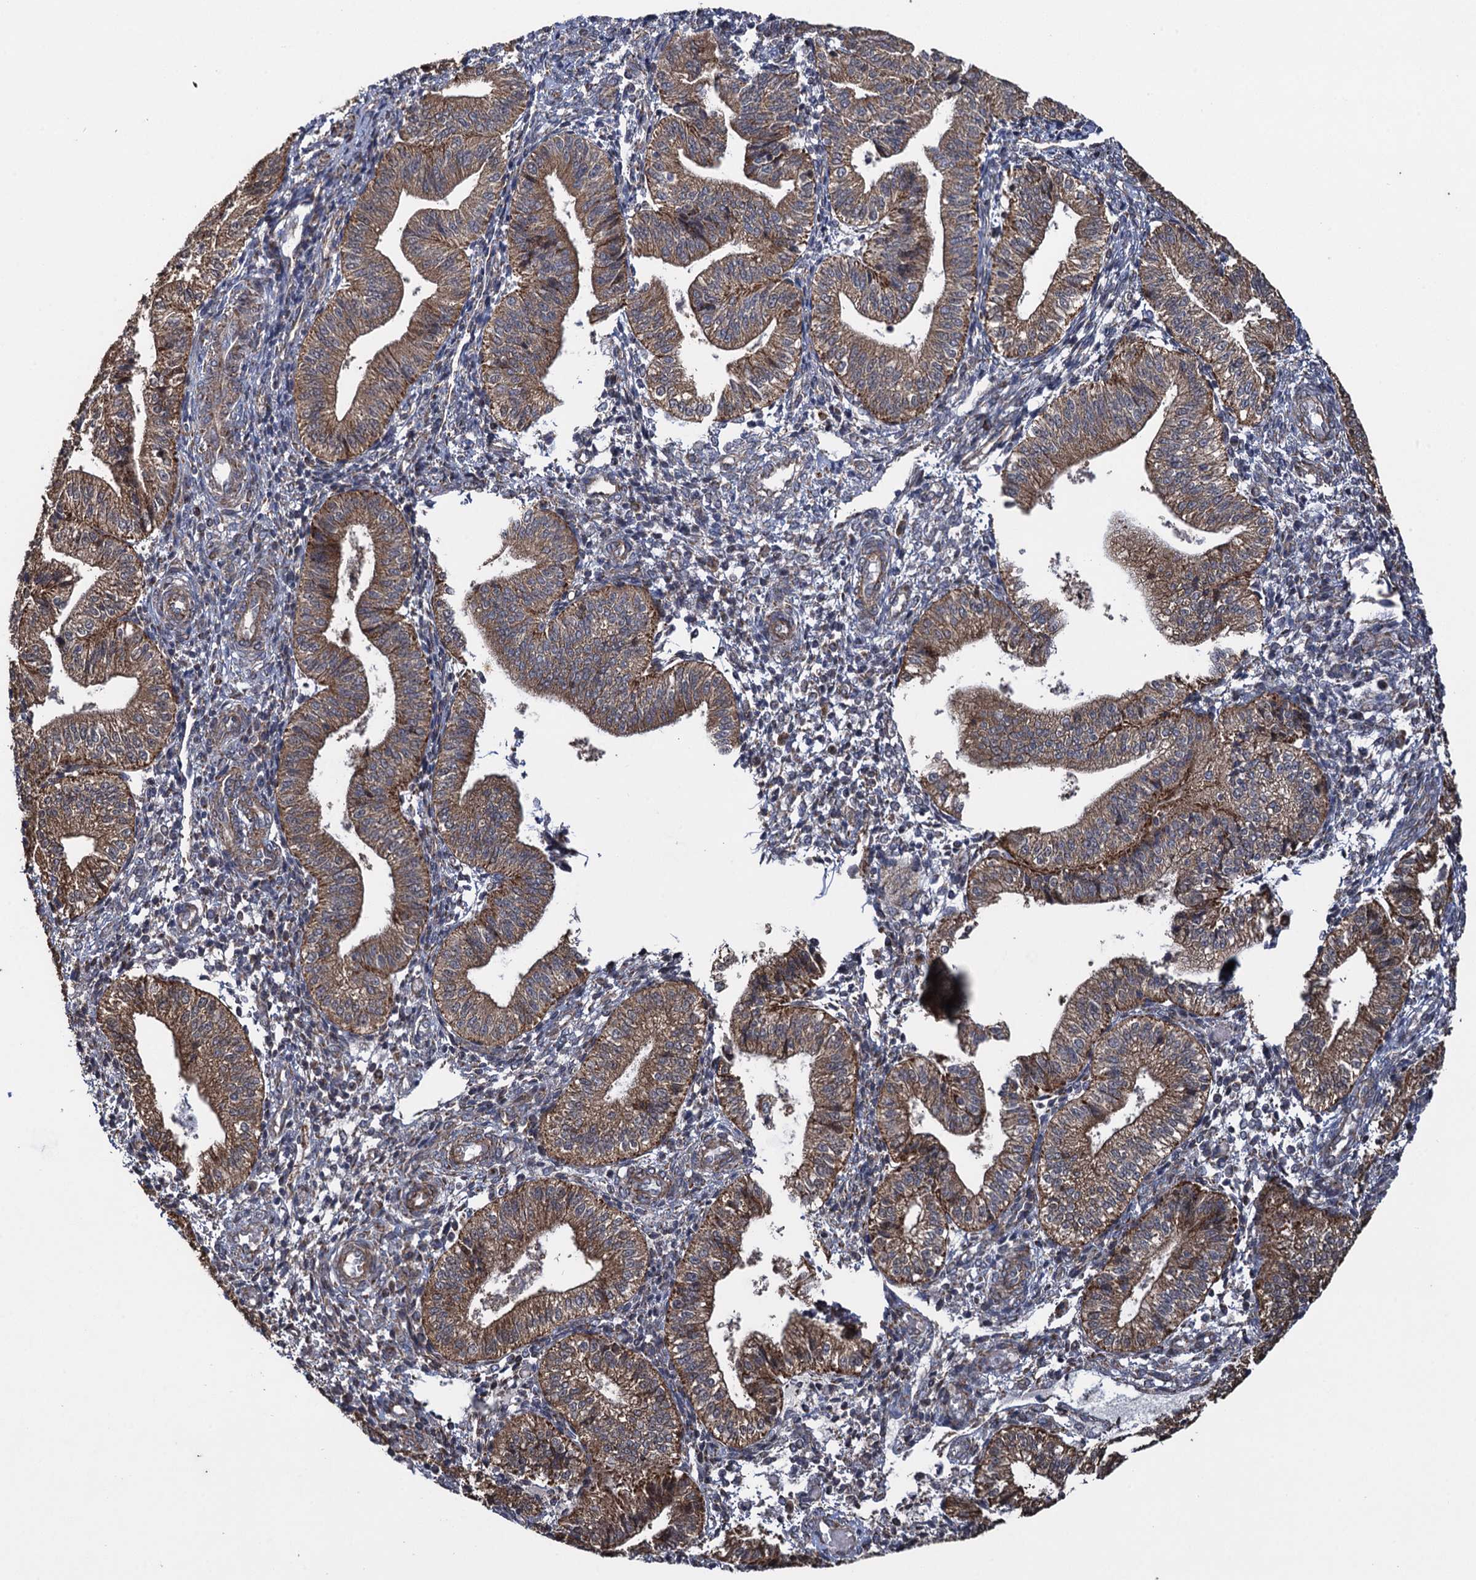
{"staining": {"intensity": "weak", "quantity": "25%-75%", "location": "cytoplasmic/membranous"}, "tissue": "endometrium", "cell_type": "Cells in endometrial stroma", "image_type": "normal", "snomed": [{"axis": "morphology", "description": "Normal tissue, NOS"}, {"axis": "topography", "description": "Endometrium"}], "caption": "Brown immunohistochemical staining in normal endometrium displays weak cytoplasmic/membranous staining in about 25%-75% of cells in endometrial stroma. The protein is shown in brown color, while the nuclei are stained blue.", "gene": "HAUS1", "patient": {"sex": "female", "age": 34}}